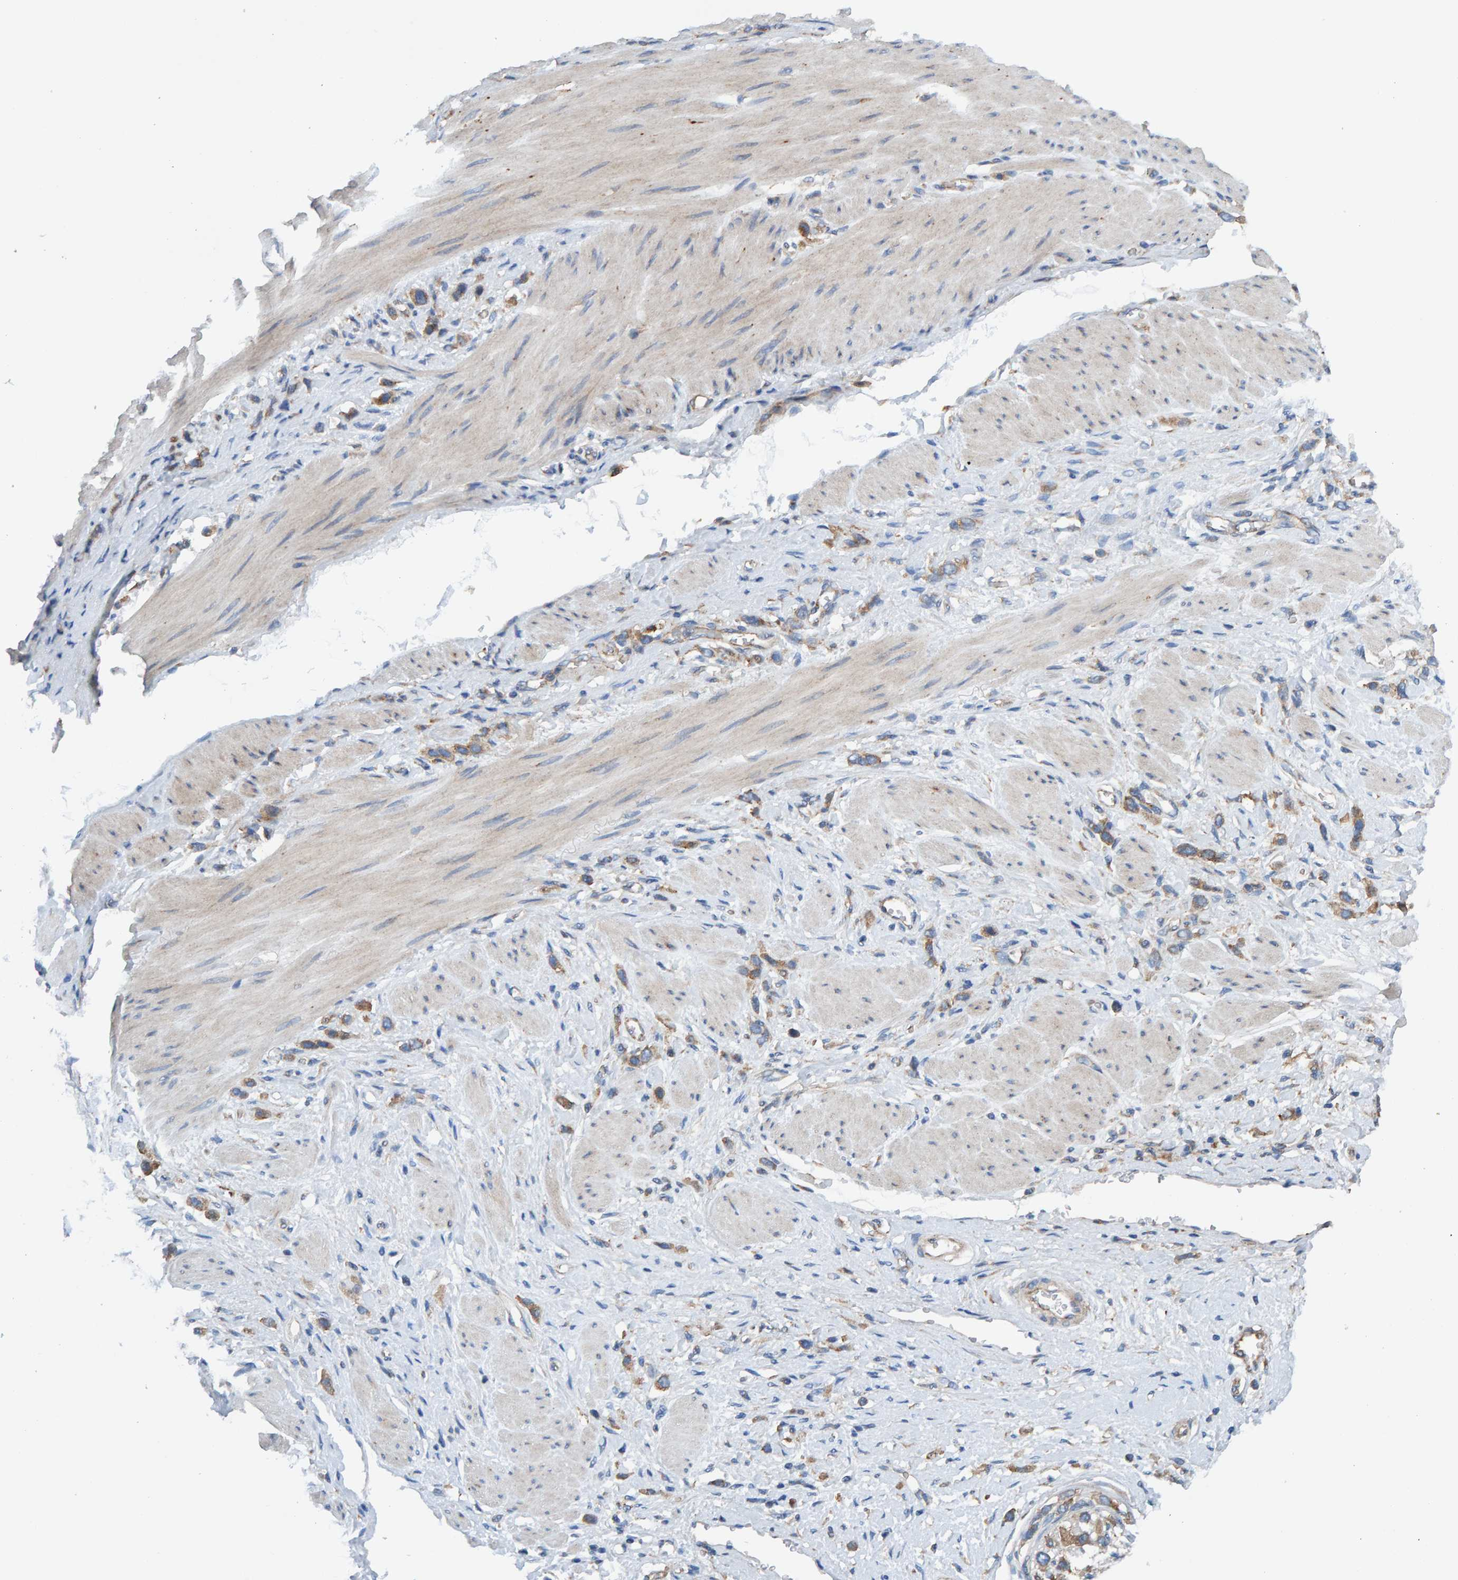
{"staining": {"intensity": "moderate", "quantity": ">75%", "location": "cytoplasmic/membranous"}, "tissue": "stomach cancer", "cell_type": "Tumor cells", "image_type": "cancer", "snomed": [{"axis": "morphology", "description": "Adenocarcinoma, NOS"}, {"axis": "topography", "description": "Stomach"}], "caption": "Immunohistochemical staining of stomach adenocarcinoma demonstrates medium levels of moderate cytoplasmic/membranous protein staining in about >75% of tumor cells.", "gene": "MKLN1", "patient": {"sex": "female", "age": 65}}